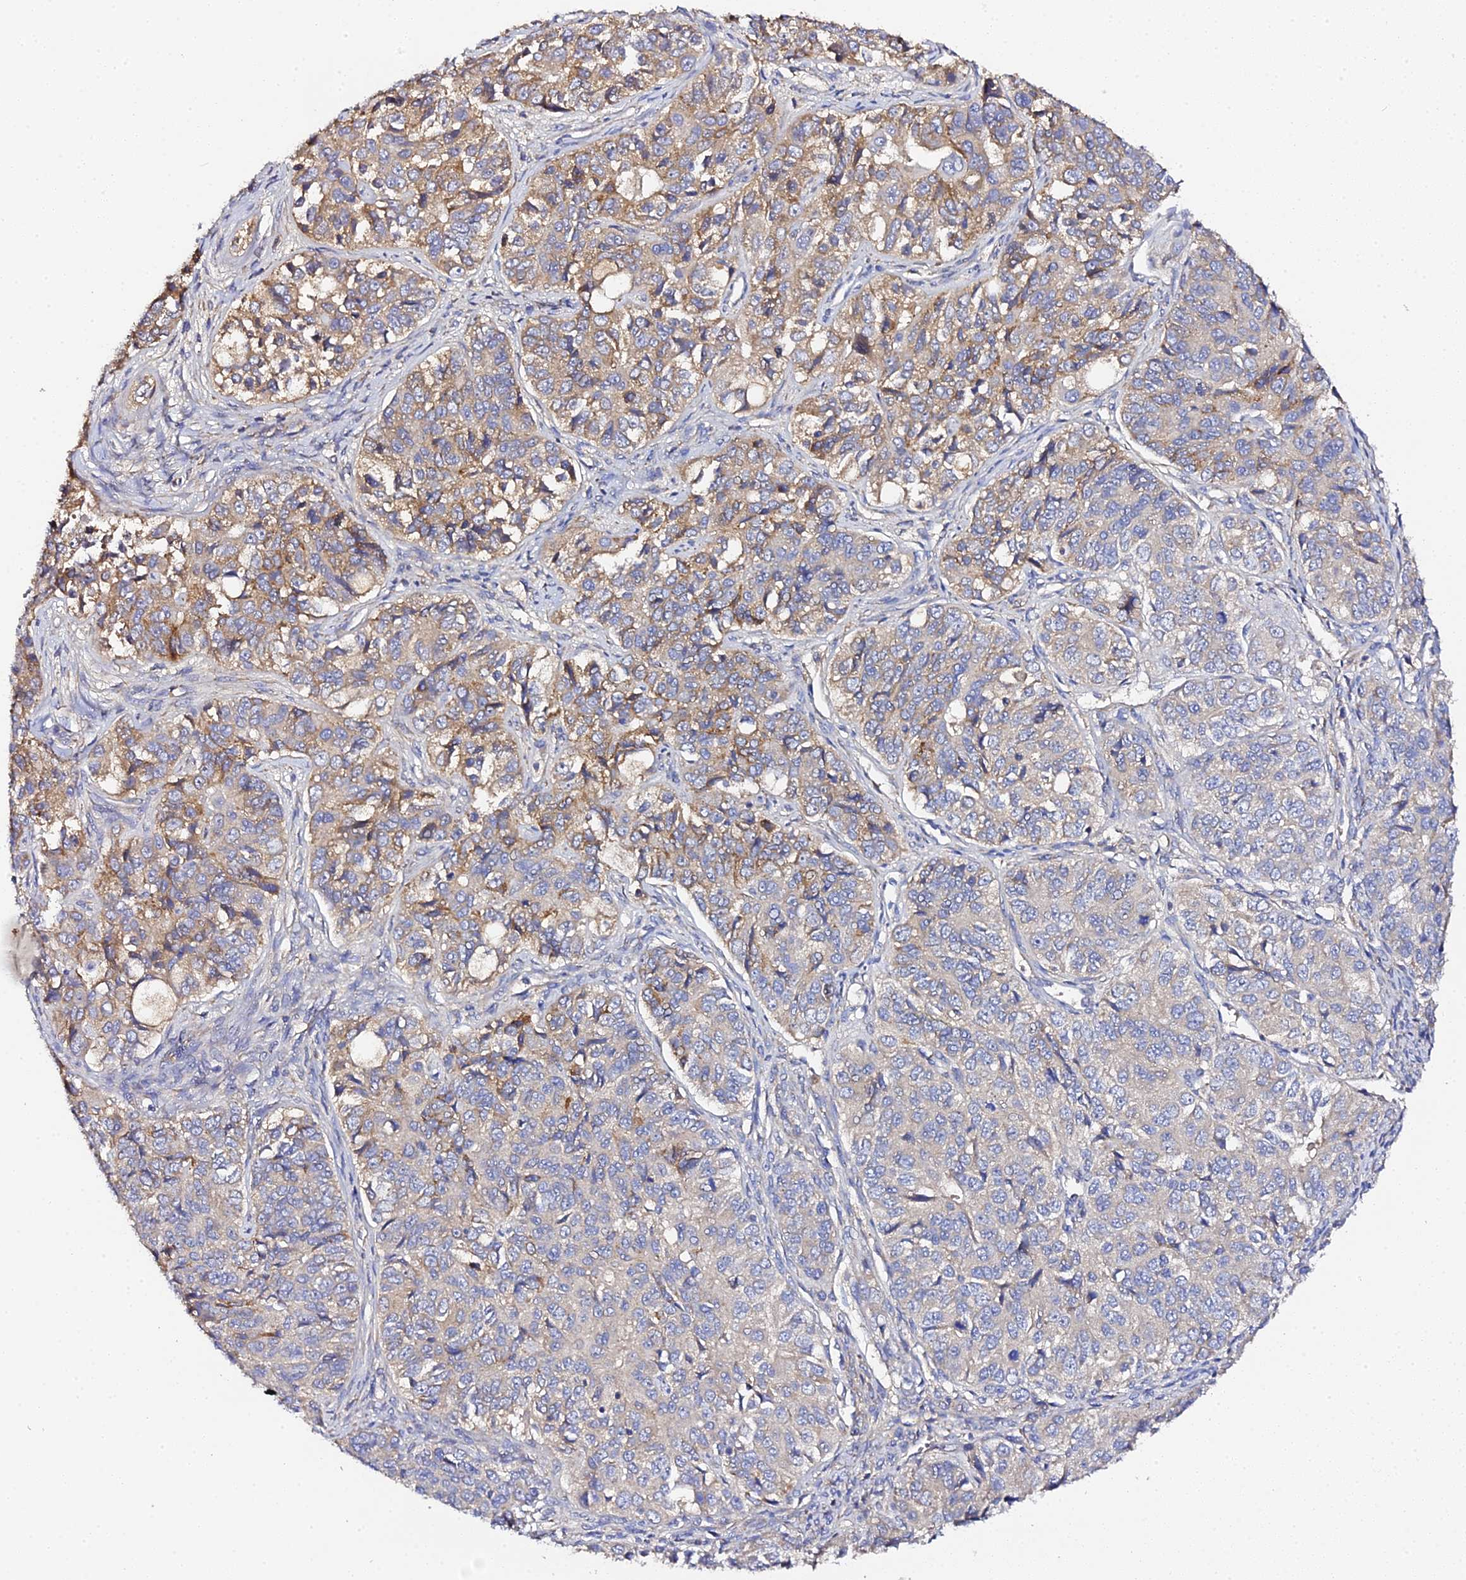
{"staining": {"intensity": "moderate", "quantity": "25%-75%", "location": "cytoplasmic/membranous"}, "tissue": "ovarian cancer", "cell_type": "Tumor cells", "image_type": "cancer", "snomed": [{"axis": "morphology", "description": "Carcinoma, endometroid"}, {"axis": "topography", "description": "Ovary"}], "caption": "DAB (3,3'-diaminobenzidine) immunohistochemical staining of human ovarian cancer displays moderate cytoplasmic/membranous protein staining in approximately 25%-75% of tumor cells.", "gene": "SCX", "patient": {"sex": "female", "age": 51}}